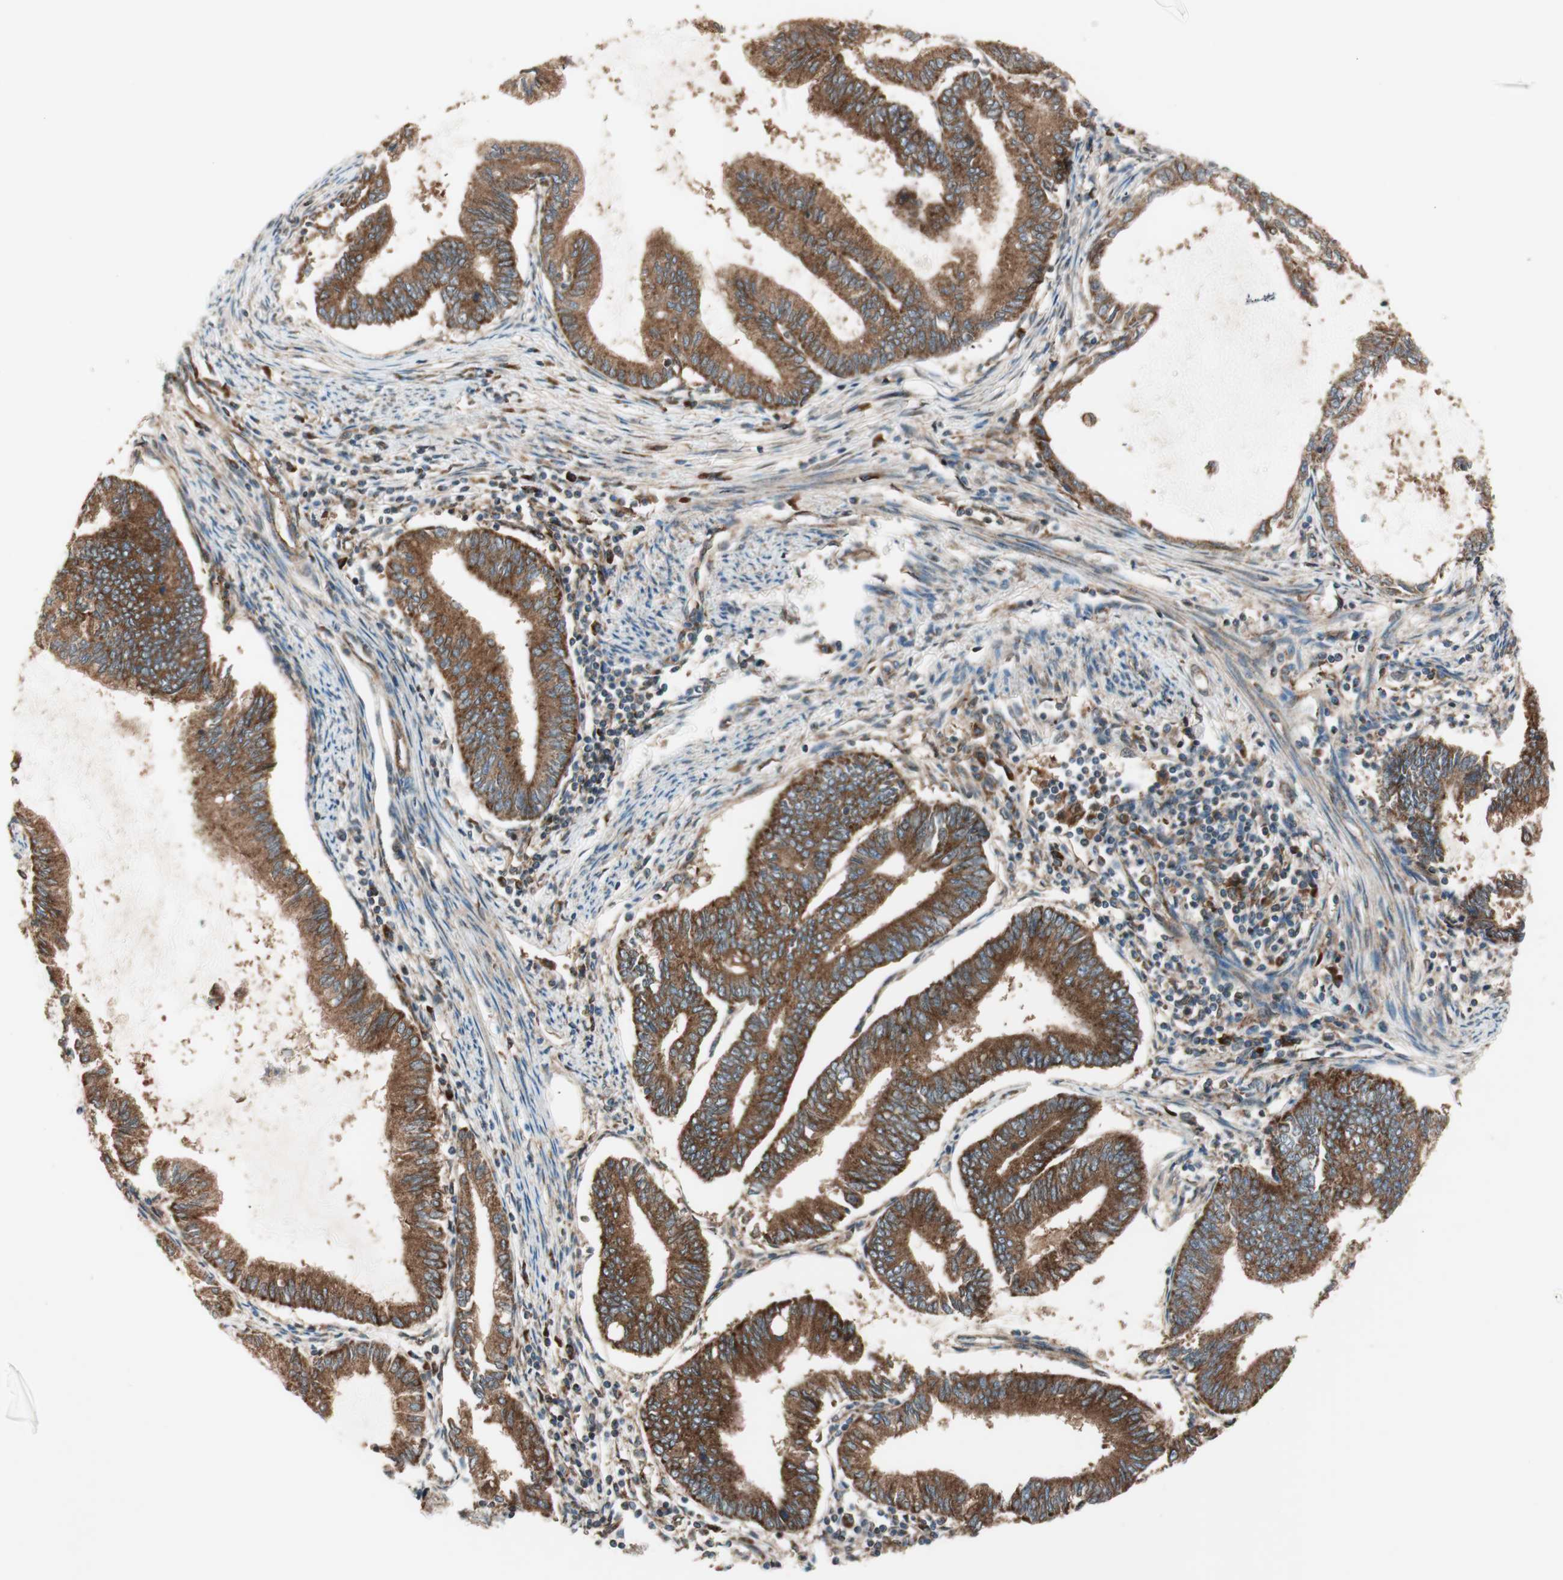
{"staining": {"intensity": "strong", "quantity": ">75%", "location": "cytoplasmic/membranous"}, "tissue": "endometrial cancer", "cell_type": "Tumor cells", "image_type": "cancer", "snomed": [{"axis": "morphology", "description": "Adenocarcinoma, NOS"}, {"axis": "topography", "description": "Endometrium"}], "caption": "Adenocarcinoma (endometrial) tissue demonstrates strong cytoplasmic/membranous expression in about >75% of tumor cells", "gene": "RAB5A", "patient": {"sex": "female", "age": 86}}